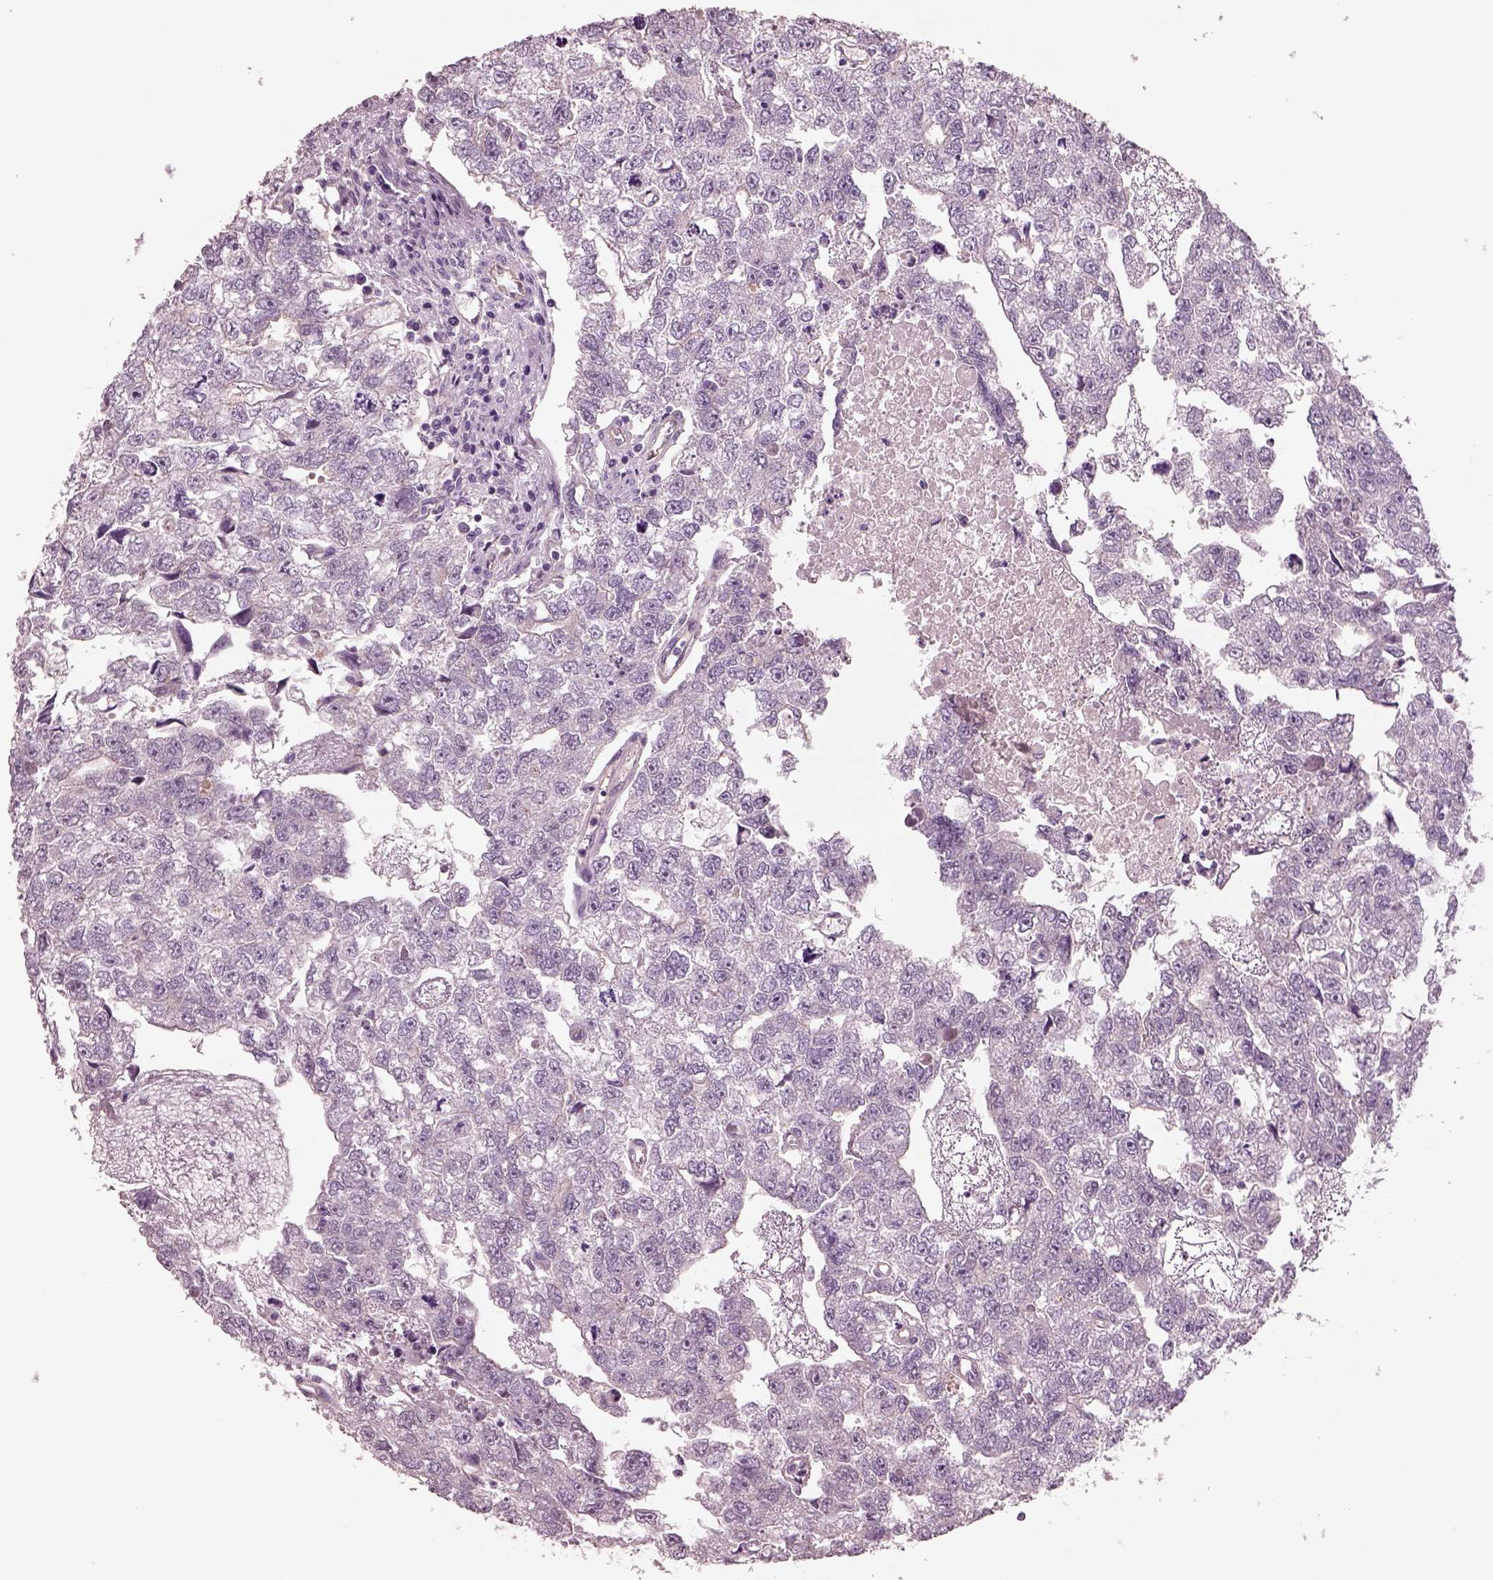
{"staining": {"intensity": "negative", "quantity": "none", "location": "none"}, "tissue": "testis cancer", "cell_type": "Tumor cells", "image_type": "cancer", "snomed": [{"axis": "morphology", "description": "Carcinoma, Embryonal, NOS"}, {"axis": "morphology", "description": "Teratoma, malignant, NOS"}, {"axis": "topography", "description": "Testis"}], "caption": "This histopathology image is of testis cancer (embryonal carcinoma) stained with immunohistochemistry to label a protein in brown with the nuclei are counter-stained blue. There is no staining in tumor cells.", "gene": "IGLL1", "patient": {"sex": "male", "age": 44}}